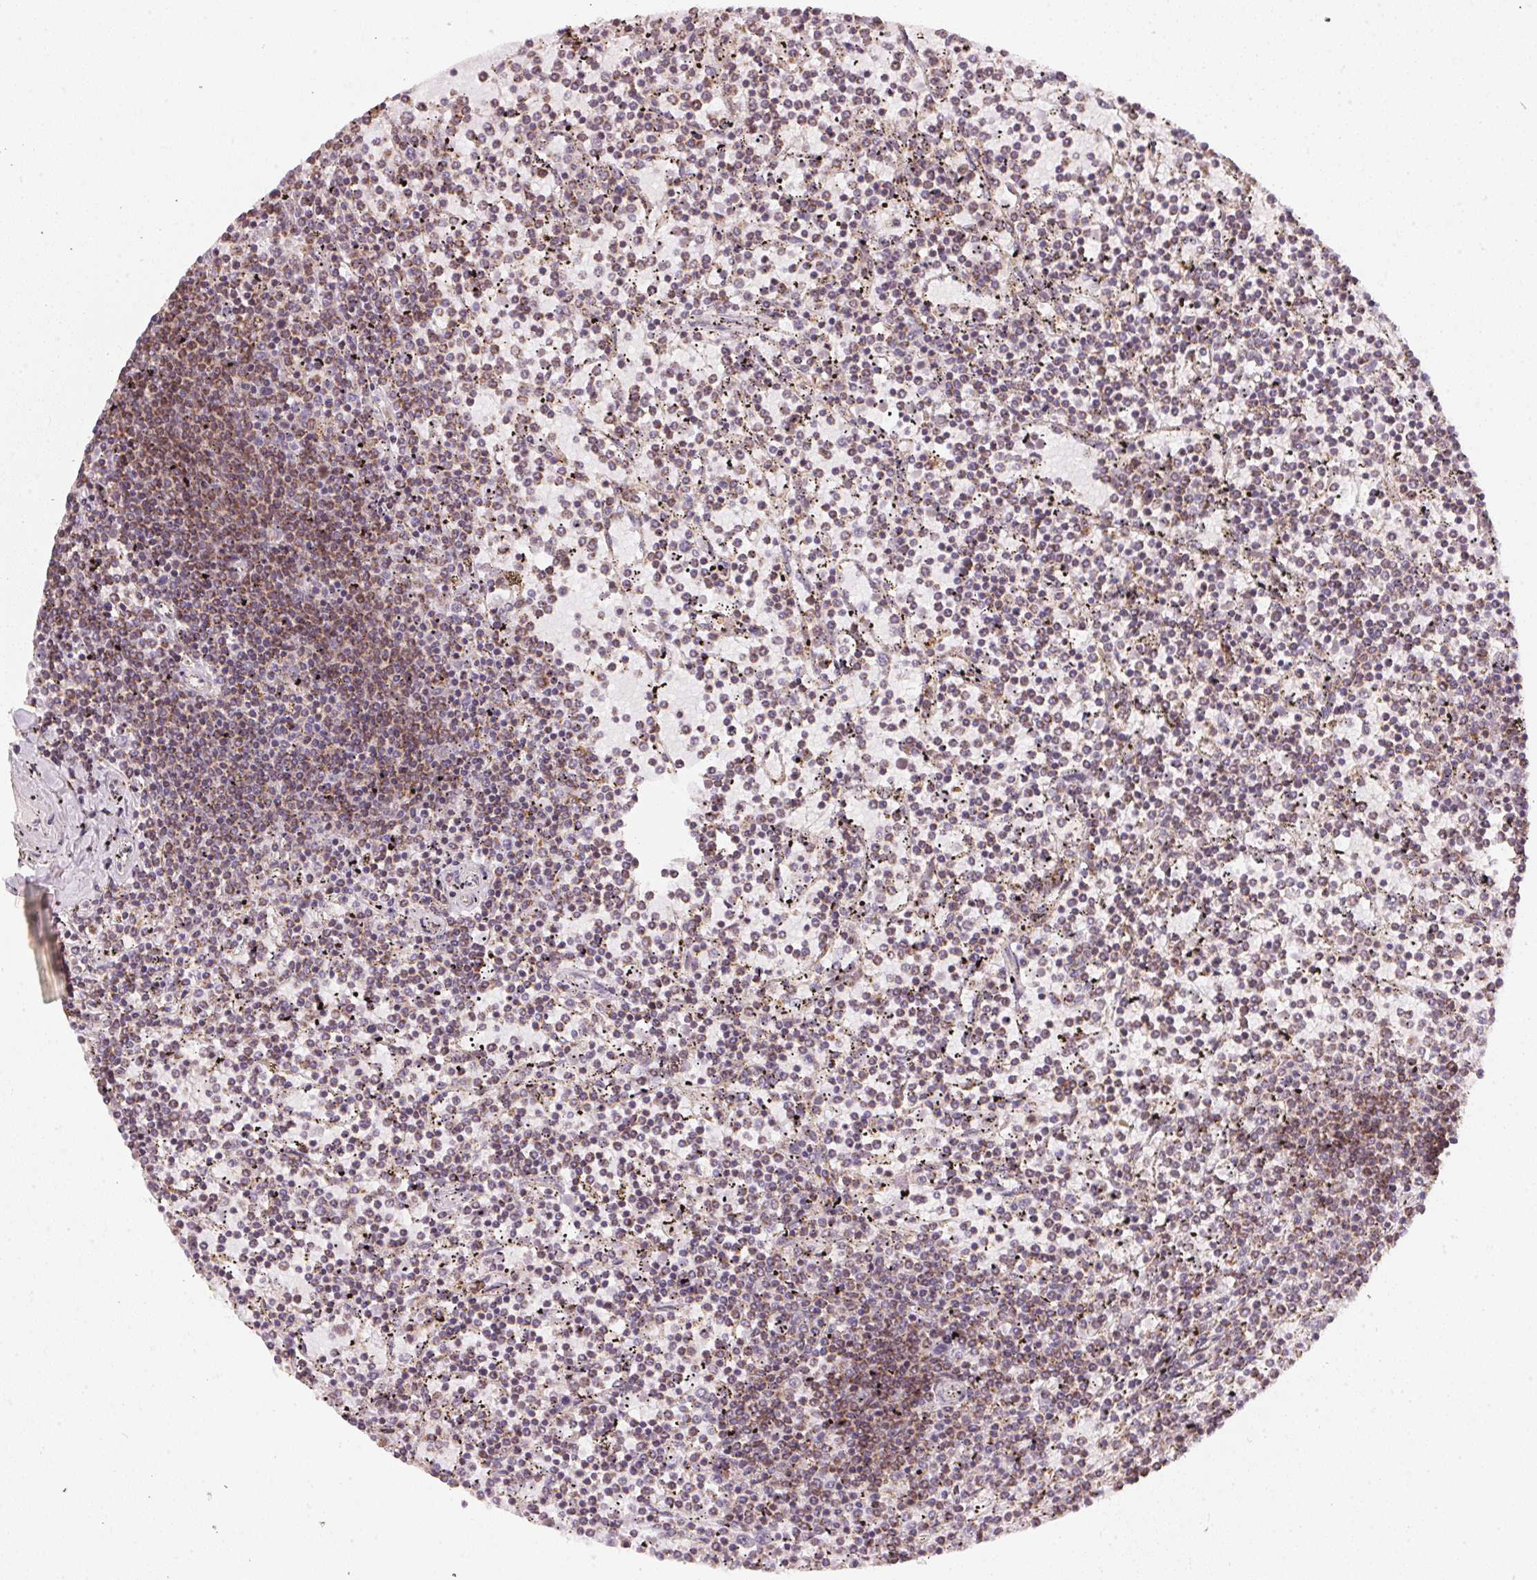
{"staining": {"intensity": "moderate", "quantity": "25%-75%", "location": "cytoplasmic/membranous"}, "tissue": "lymphoma", "cell_type": "Tumor cells", "image_type": "cancer", "snomed": [{"axis": "morphology", "description": "Malignant lymphoma, non-Hodgkin's type, Low grade"}, {"axis": "topography", "description": "Spleen"}], "caption": "Immunohistochemistry (IHC) image of neoplastic tissue: malignant lymphoma, non-Hodgkin's type (low-grade) stained using immunohistochemistry reveals medium levels of moderate protein expression localized specifically in the cytoplasmic/membranous of tumor cells, appearing as a cytoplasmic/membranous brown color.", "gene": "COQ7", "patient": {"sex": "female", "age": 77}}